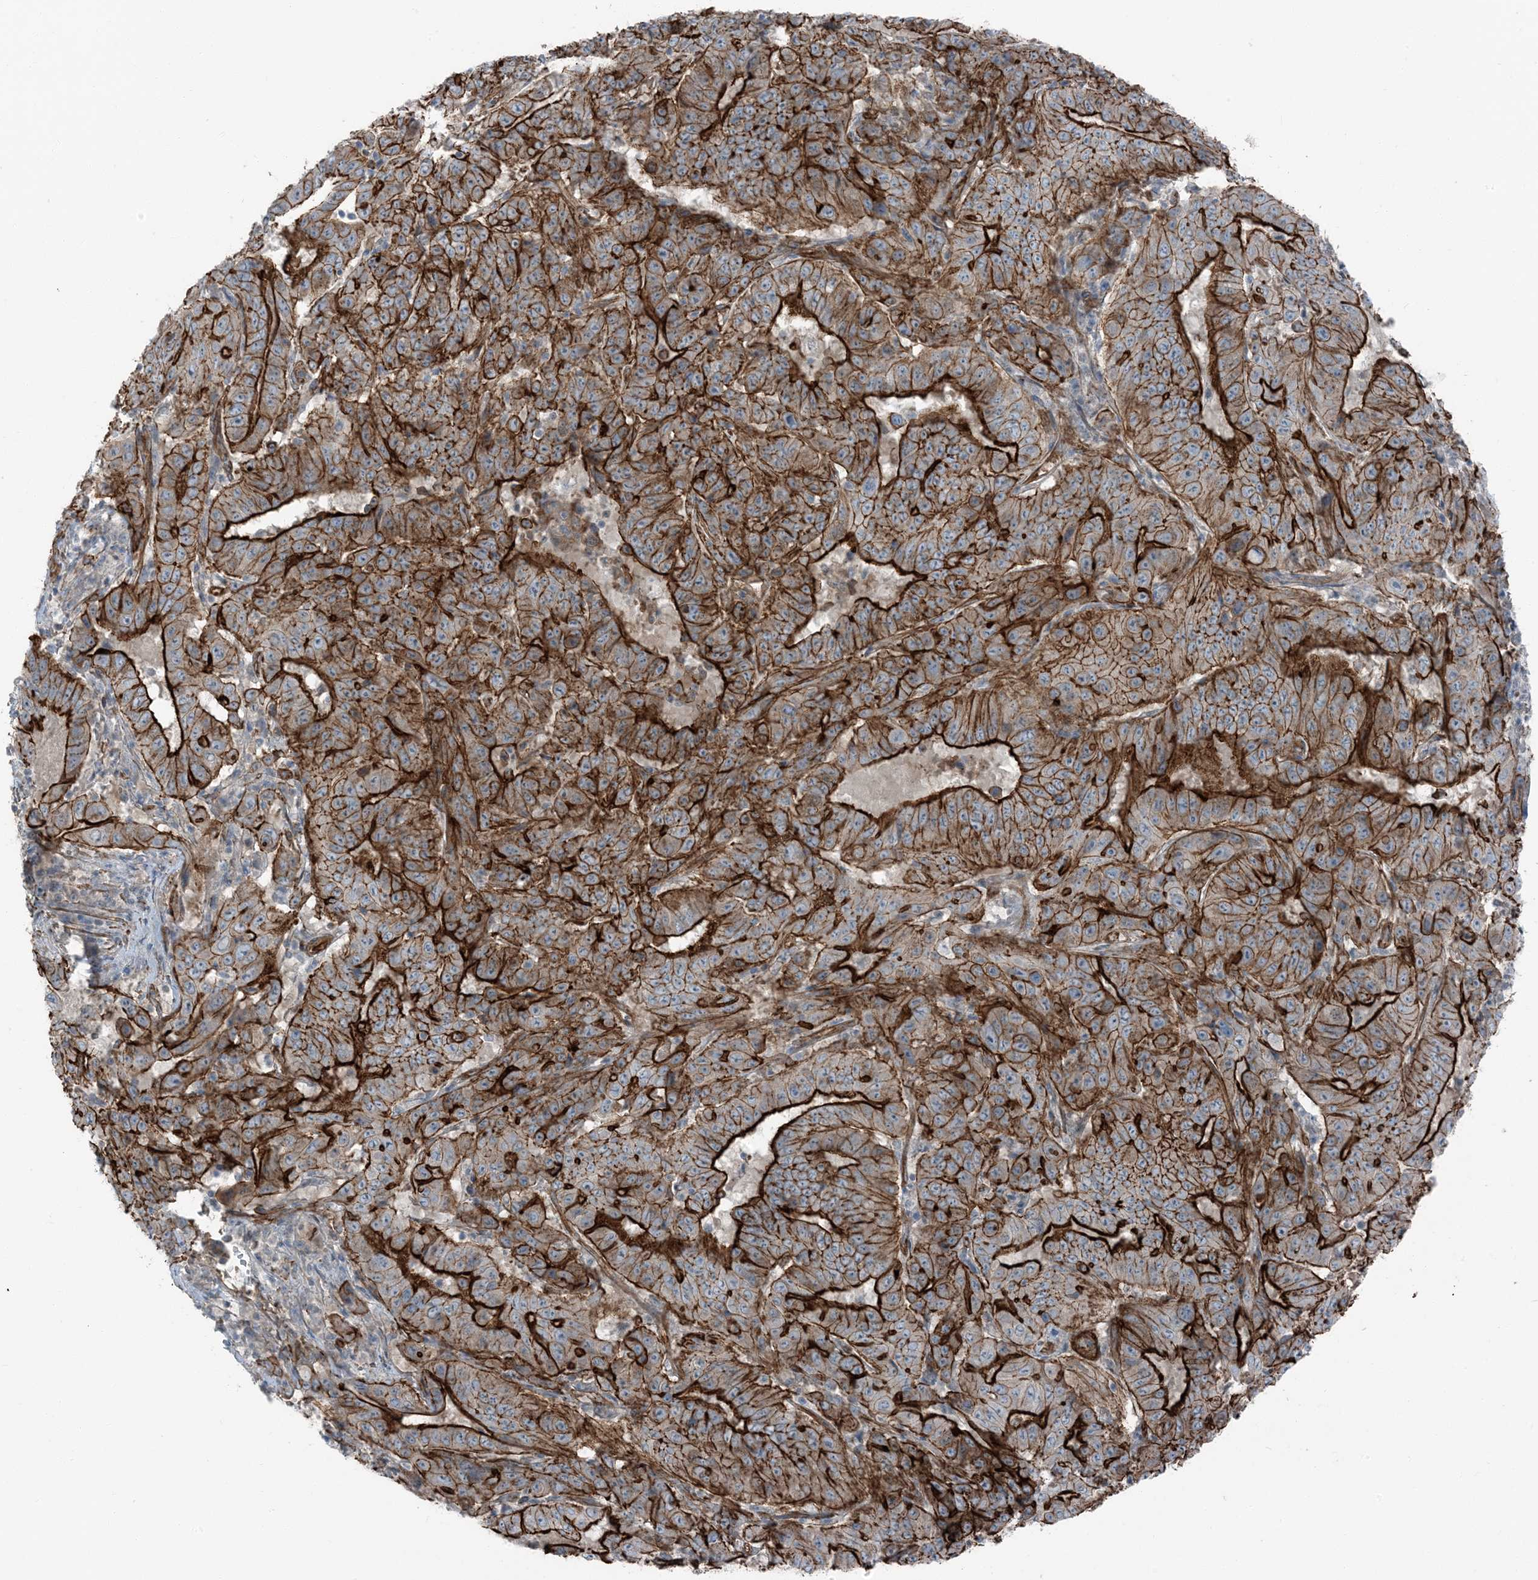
{"staining": {"intensity": "strong", "quantity": ">75%", "location": "cytoplasmic/membranous"}, "tissue": "pancreatic cancer", "cell_type": "Tumor cells", "image_type": "cancer", "snomed": [{"axis": "morphology", "description": "Adenocarcinoma, NOS"}, {"axis": "topography", "description": "Pancreas"}], "caption": "Immunohistochemical staining of pancreatic cancer (adenocarcinoma) reveals strong cytoplasmic/membranous protein staining in about >75% of tumor cells.", "gene": "ZFP90", "patient": {"sex": "male", "age": 63}}